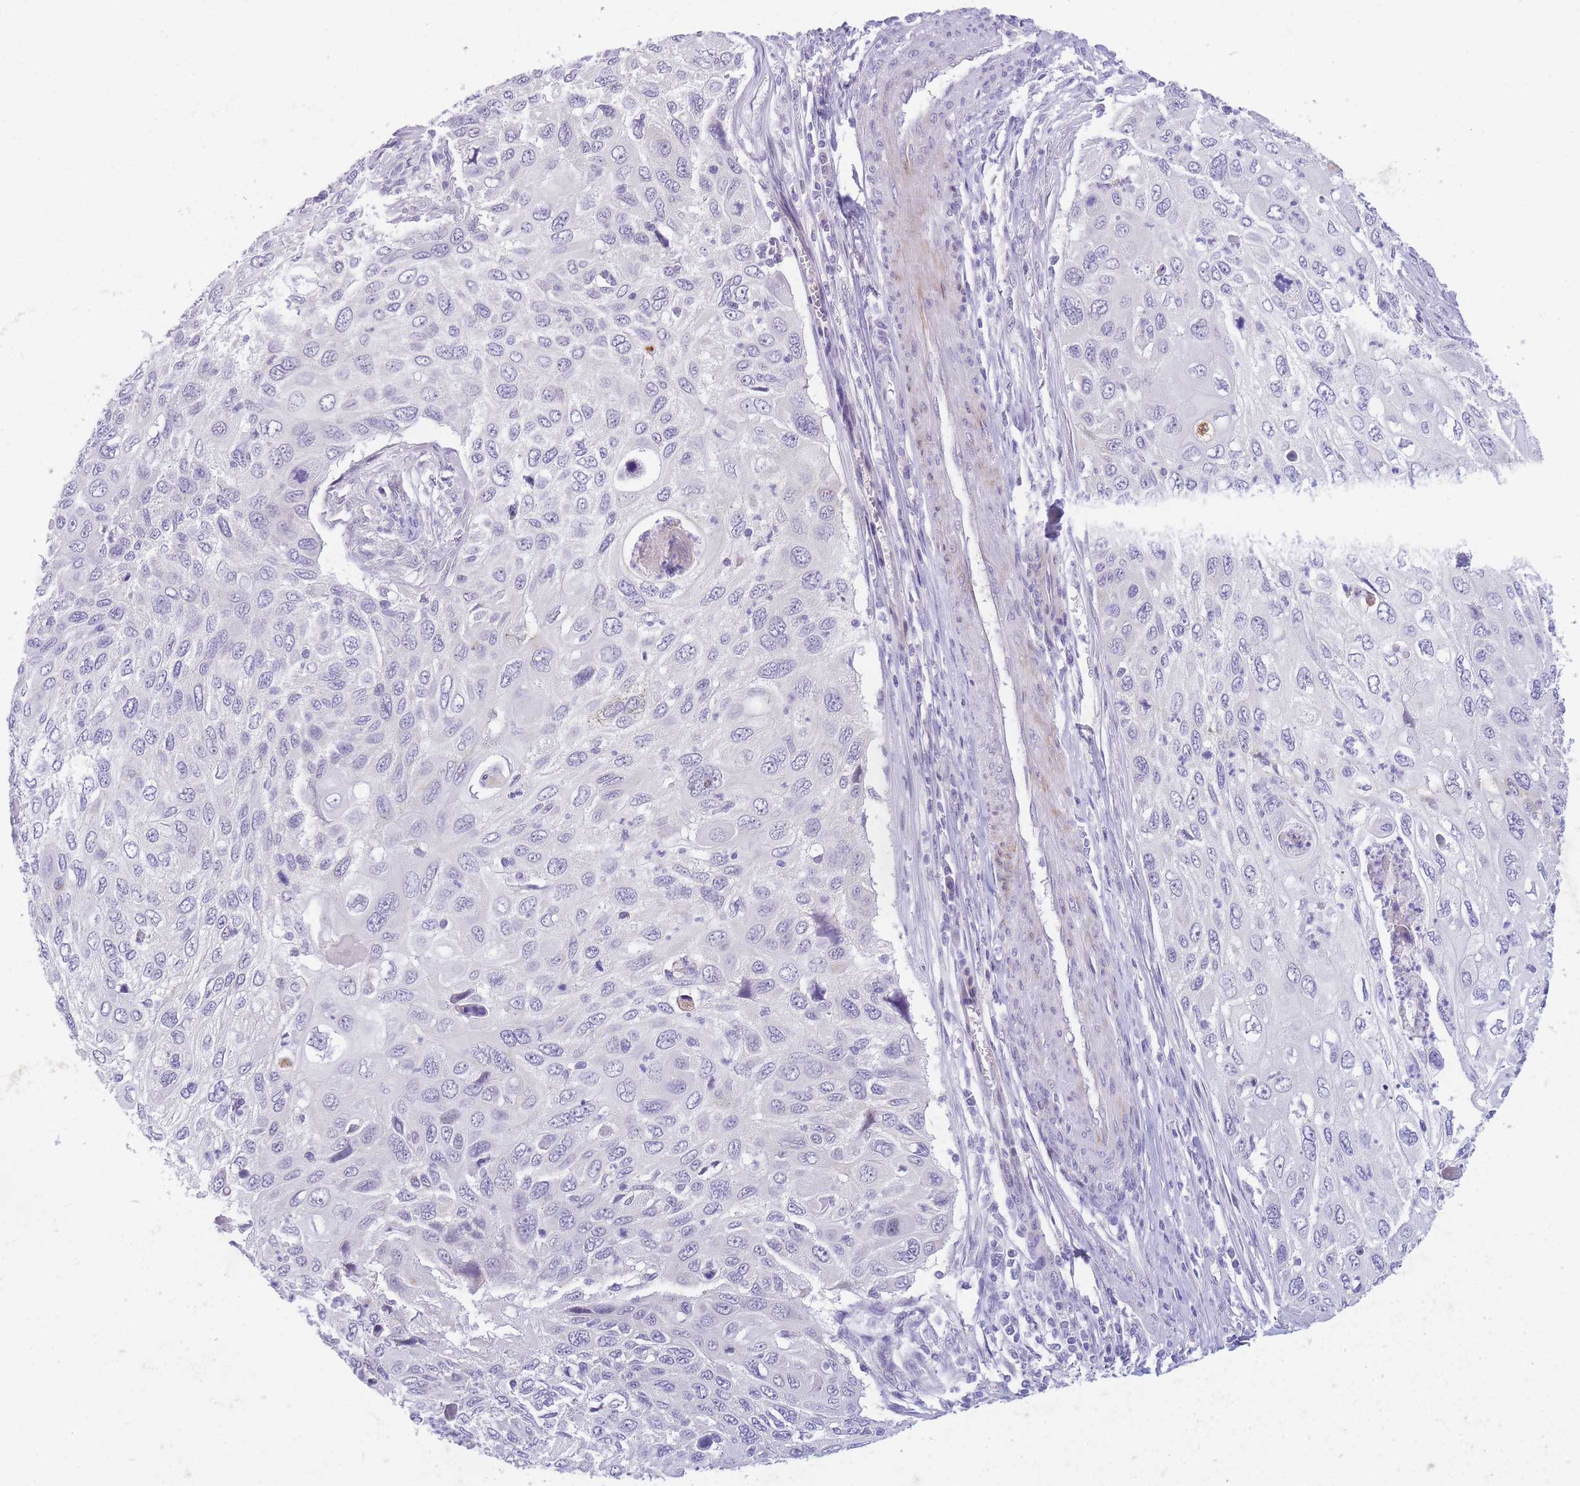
{"staining": {"intensity": "negative", "quantity": "none", "location": "none"}, "tissue": "cervical cancer", "cell_type": "Tumor cells", "image_type": "cancer", "snomed": [{"axis": "morphology", "description": "Squamous cell carcinoma, NOS"}, {"axis": "topography", "description": "Cervix"}], "caption": "Squamous cell carcinoma (cervical) was stained to show a protein in brown. There is no significant positivity in tumor cells.", "gene": "DDX49", "patient": {"sex": "female", "age": 70}}